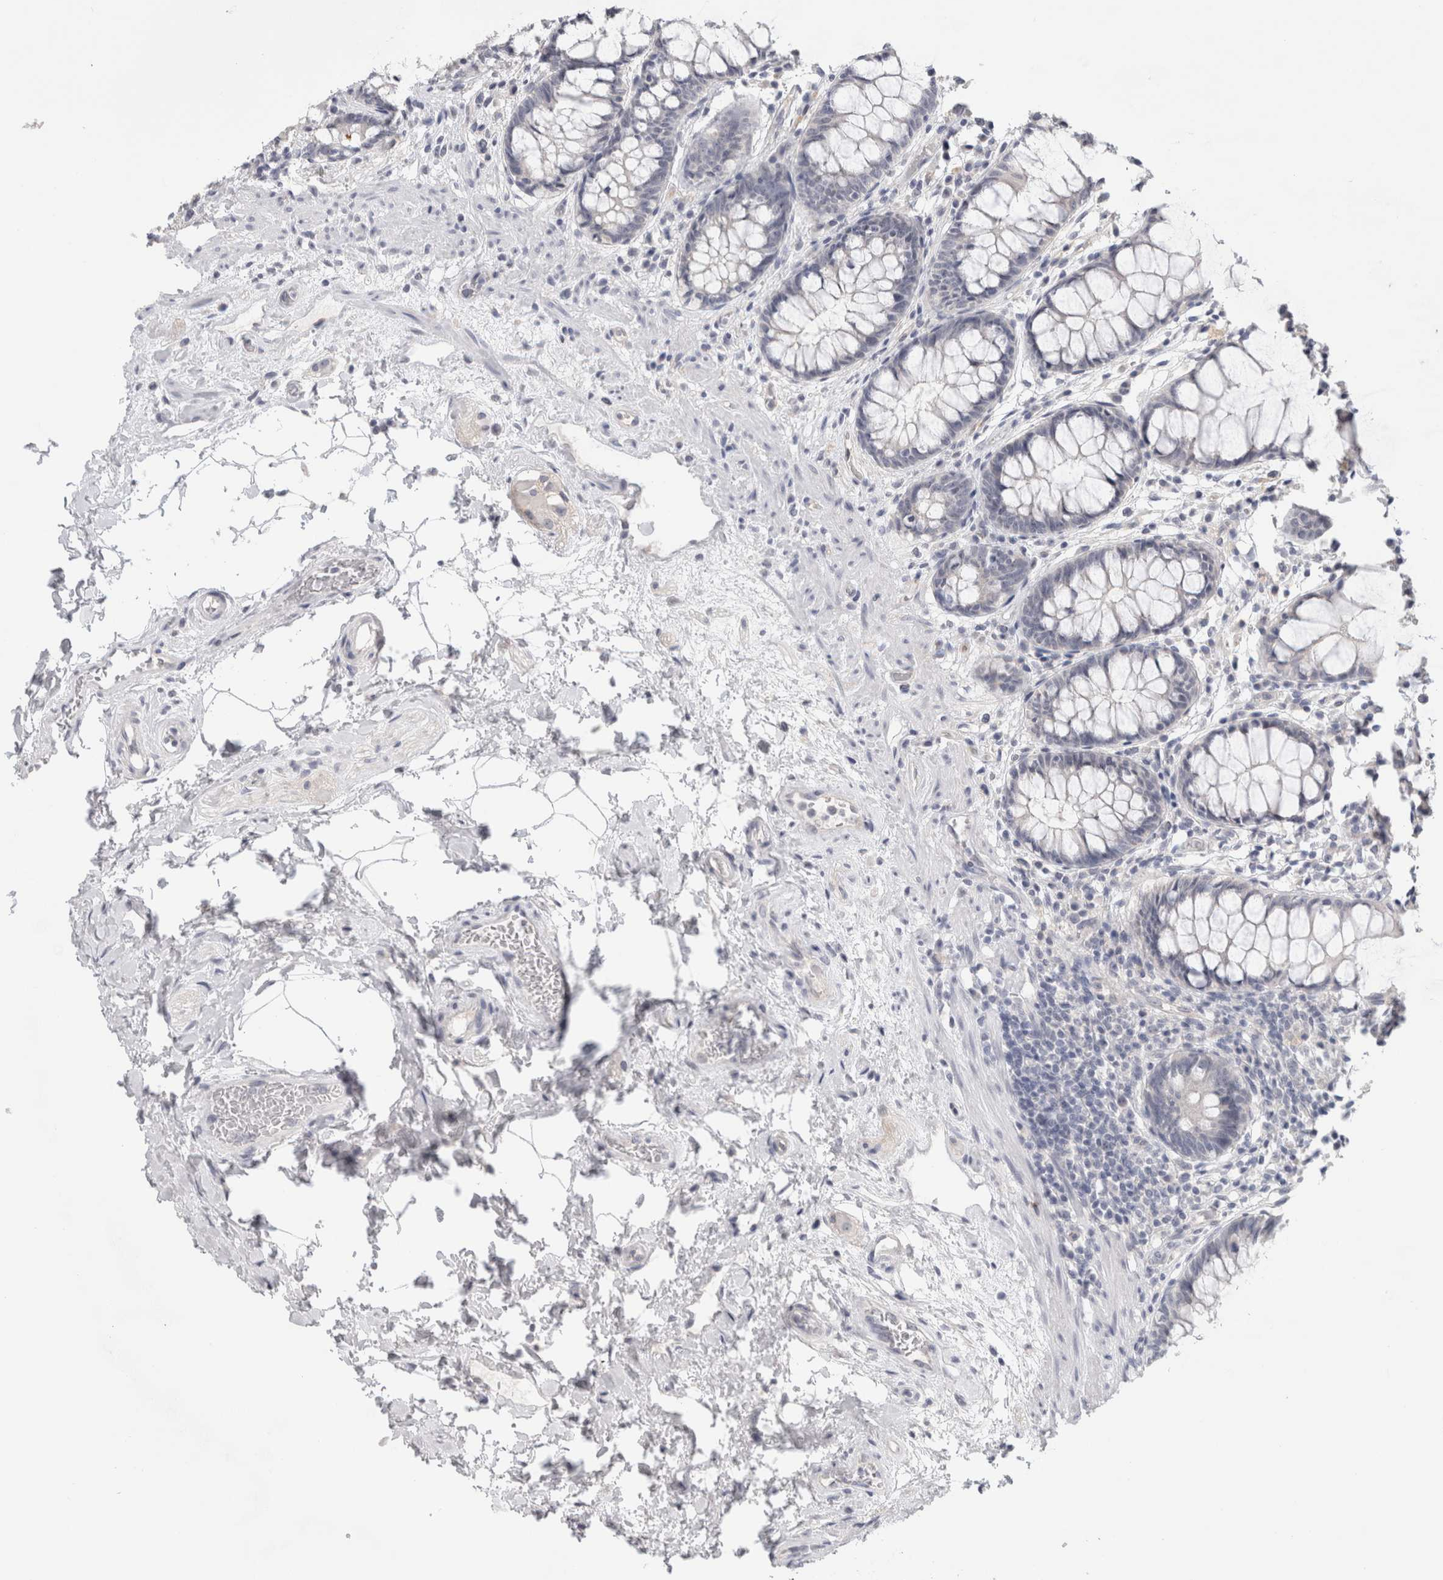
{"staining": {"intensity": "negative", "quantity": "none", "location": "none"}, "tissue": "rectum", "cell_type": "Glandular cells", "image_type": "normal", "snomed": [{"axis": "morphology", "description": "Normal tissue, NOS"}, {"axis": "topography", "description": "Rectum"}], "caption": "The image displays no staining of glandular cells in benign rectum.", "gene": "TONSL", "patient": {"sex": "male", "age": 64}}